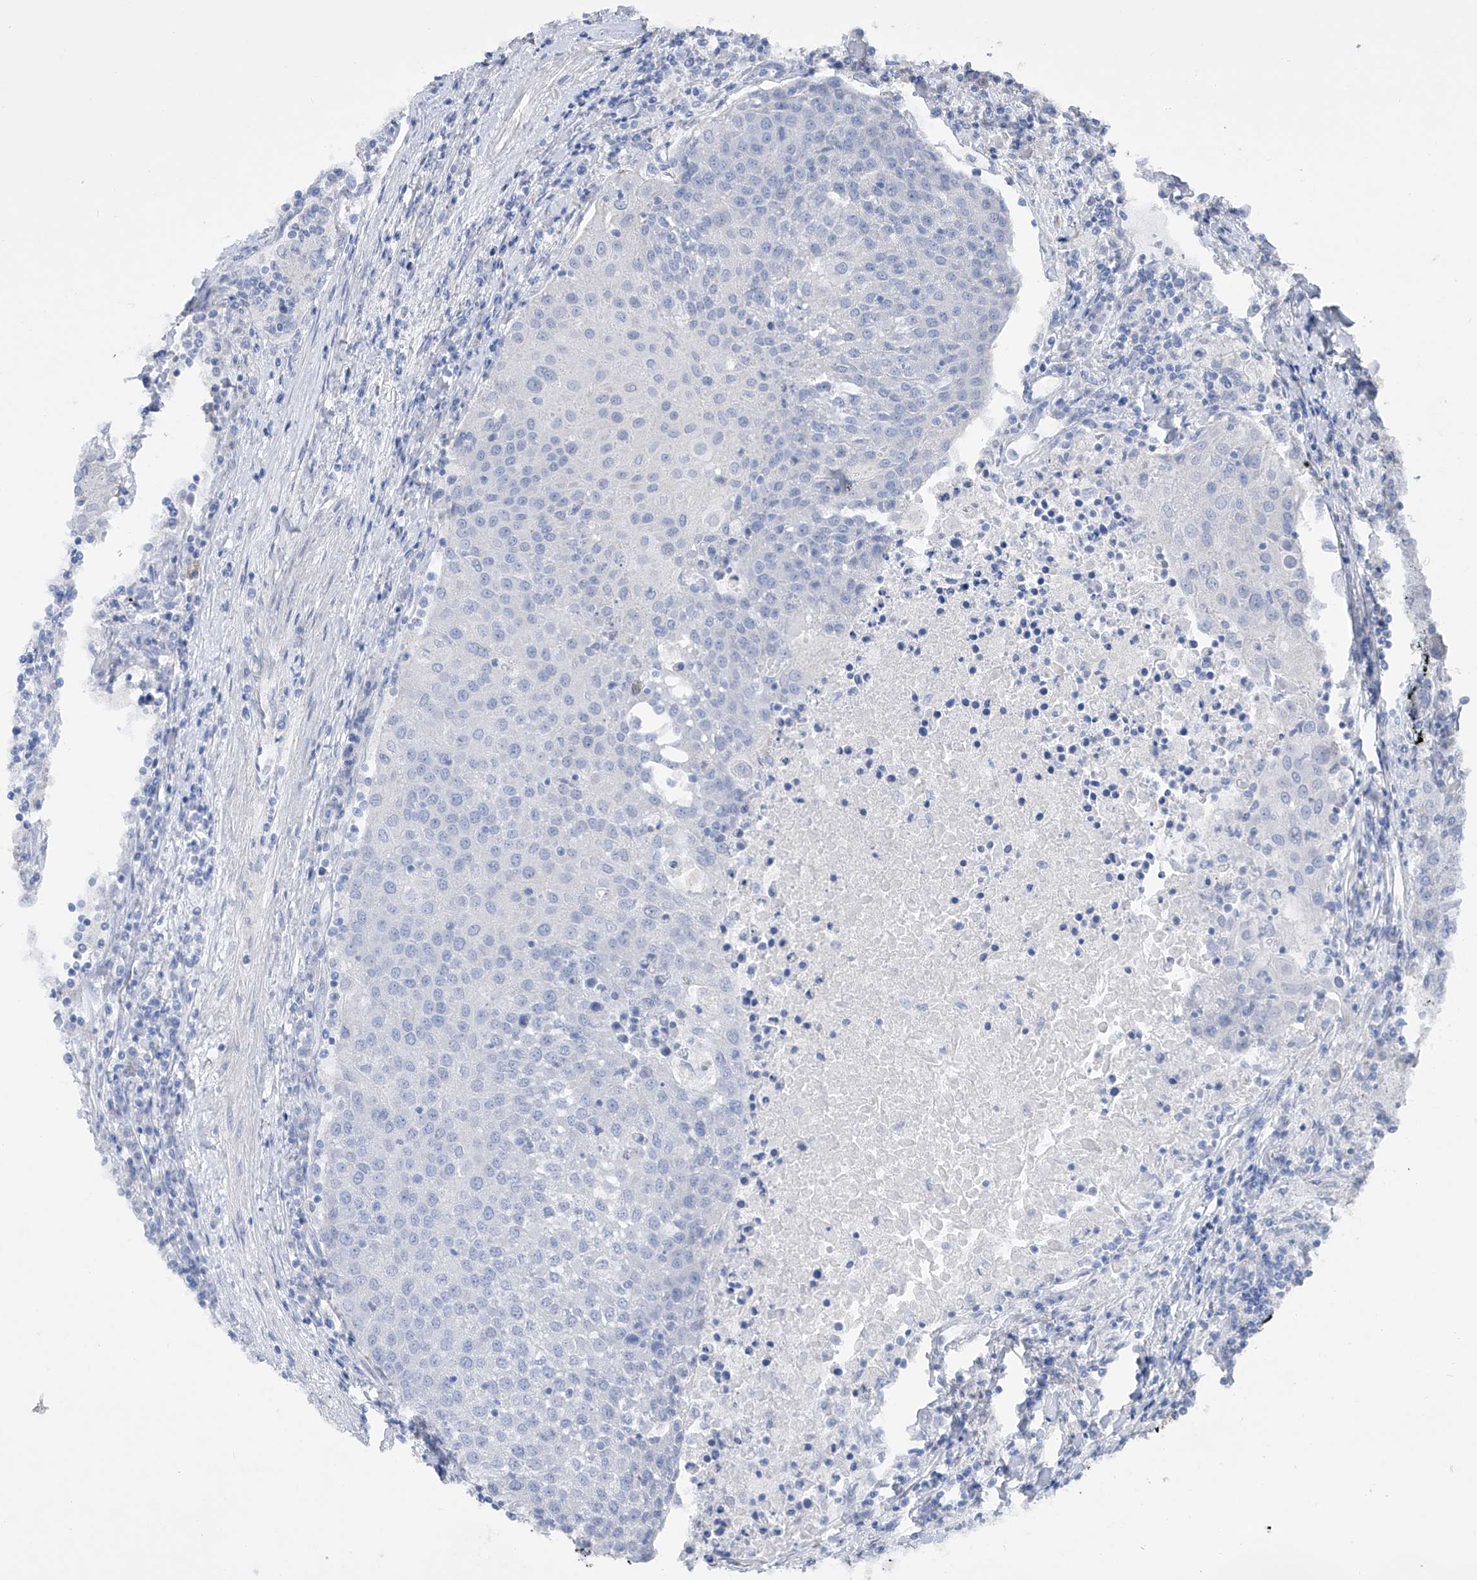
{"staining": {"intensity": "negative", "quantity": "none", "location": "none"}, "tissue": "urothelial cancer", "cell_type": "Tumor cells", "image_type": "cancer", "snomed": [{"axis": "morphology", "description": "Urothelial carcinoma, High grade"}, {"axis": "topography", "description": "Urinary bladder"}], "caption": "Immunohistochemistry (IHC) of human urothelial cancer reveals no staining in tumor cells.", "gene": "ADRA1A", "patient": {"sex": "female", "age": 85}}